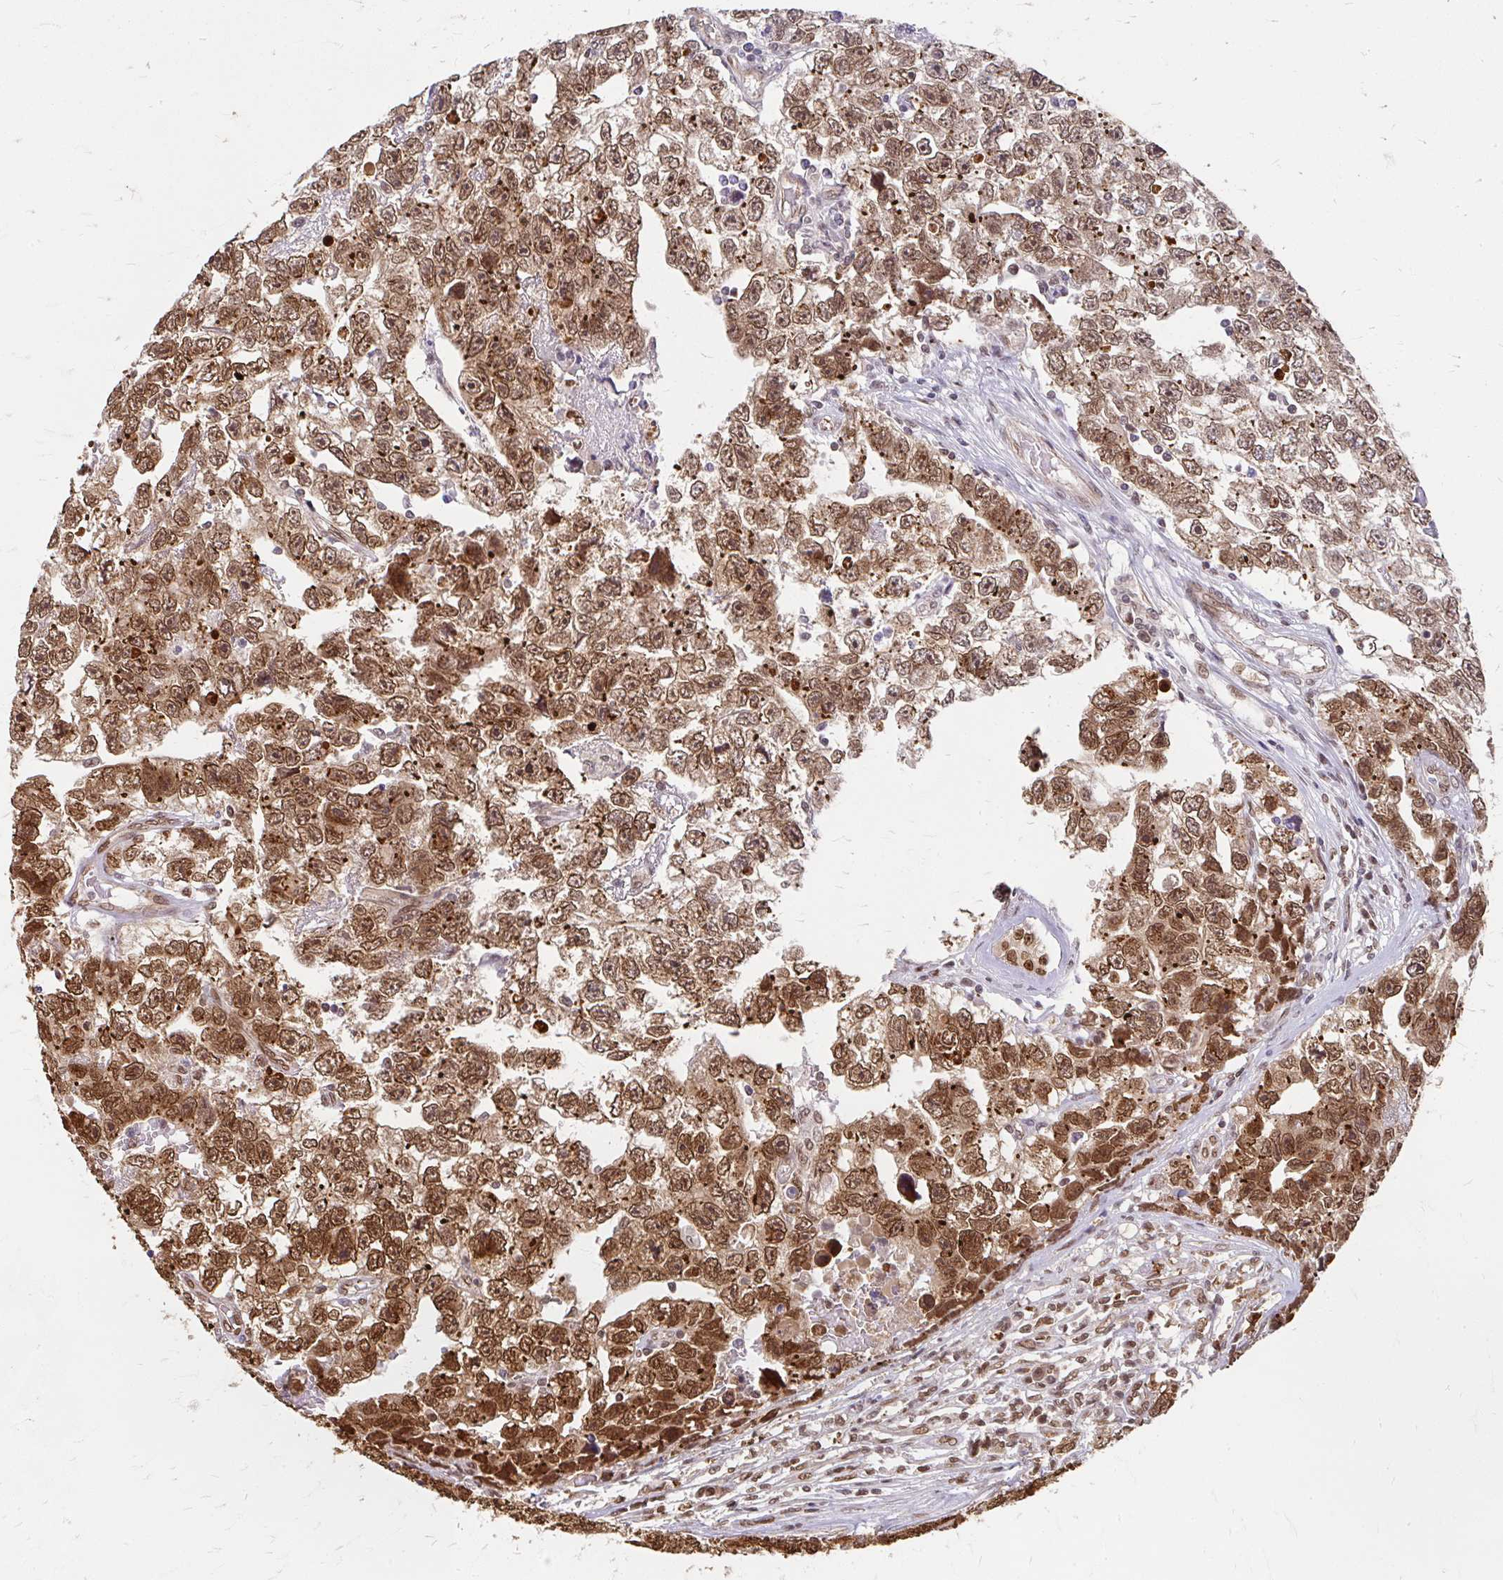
{"staining": {"intensity": "moderate", "quantity": ">75%", "location": "cytoplasmic/membranous,nuclear"}, "tissue": "testis cancer", "cell_type": "Tumor cells", "image_type": "cancer", "snomed": [{"axis": "morphology", "description": "Carcinoma, Embryonal, NOS"}, {"axis": "topography", "description": "Testis"}], "caption": "The image displays a brown stain indicating the presence of a protein in the cytoplasmic/membranous and nuclear of tumor cells in testis embryonal carcinoma.", "gene": "XPO1", "patient": {"sex": "male", "age": 22}}